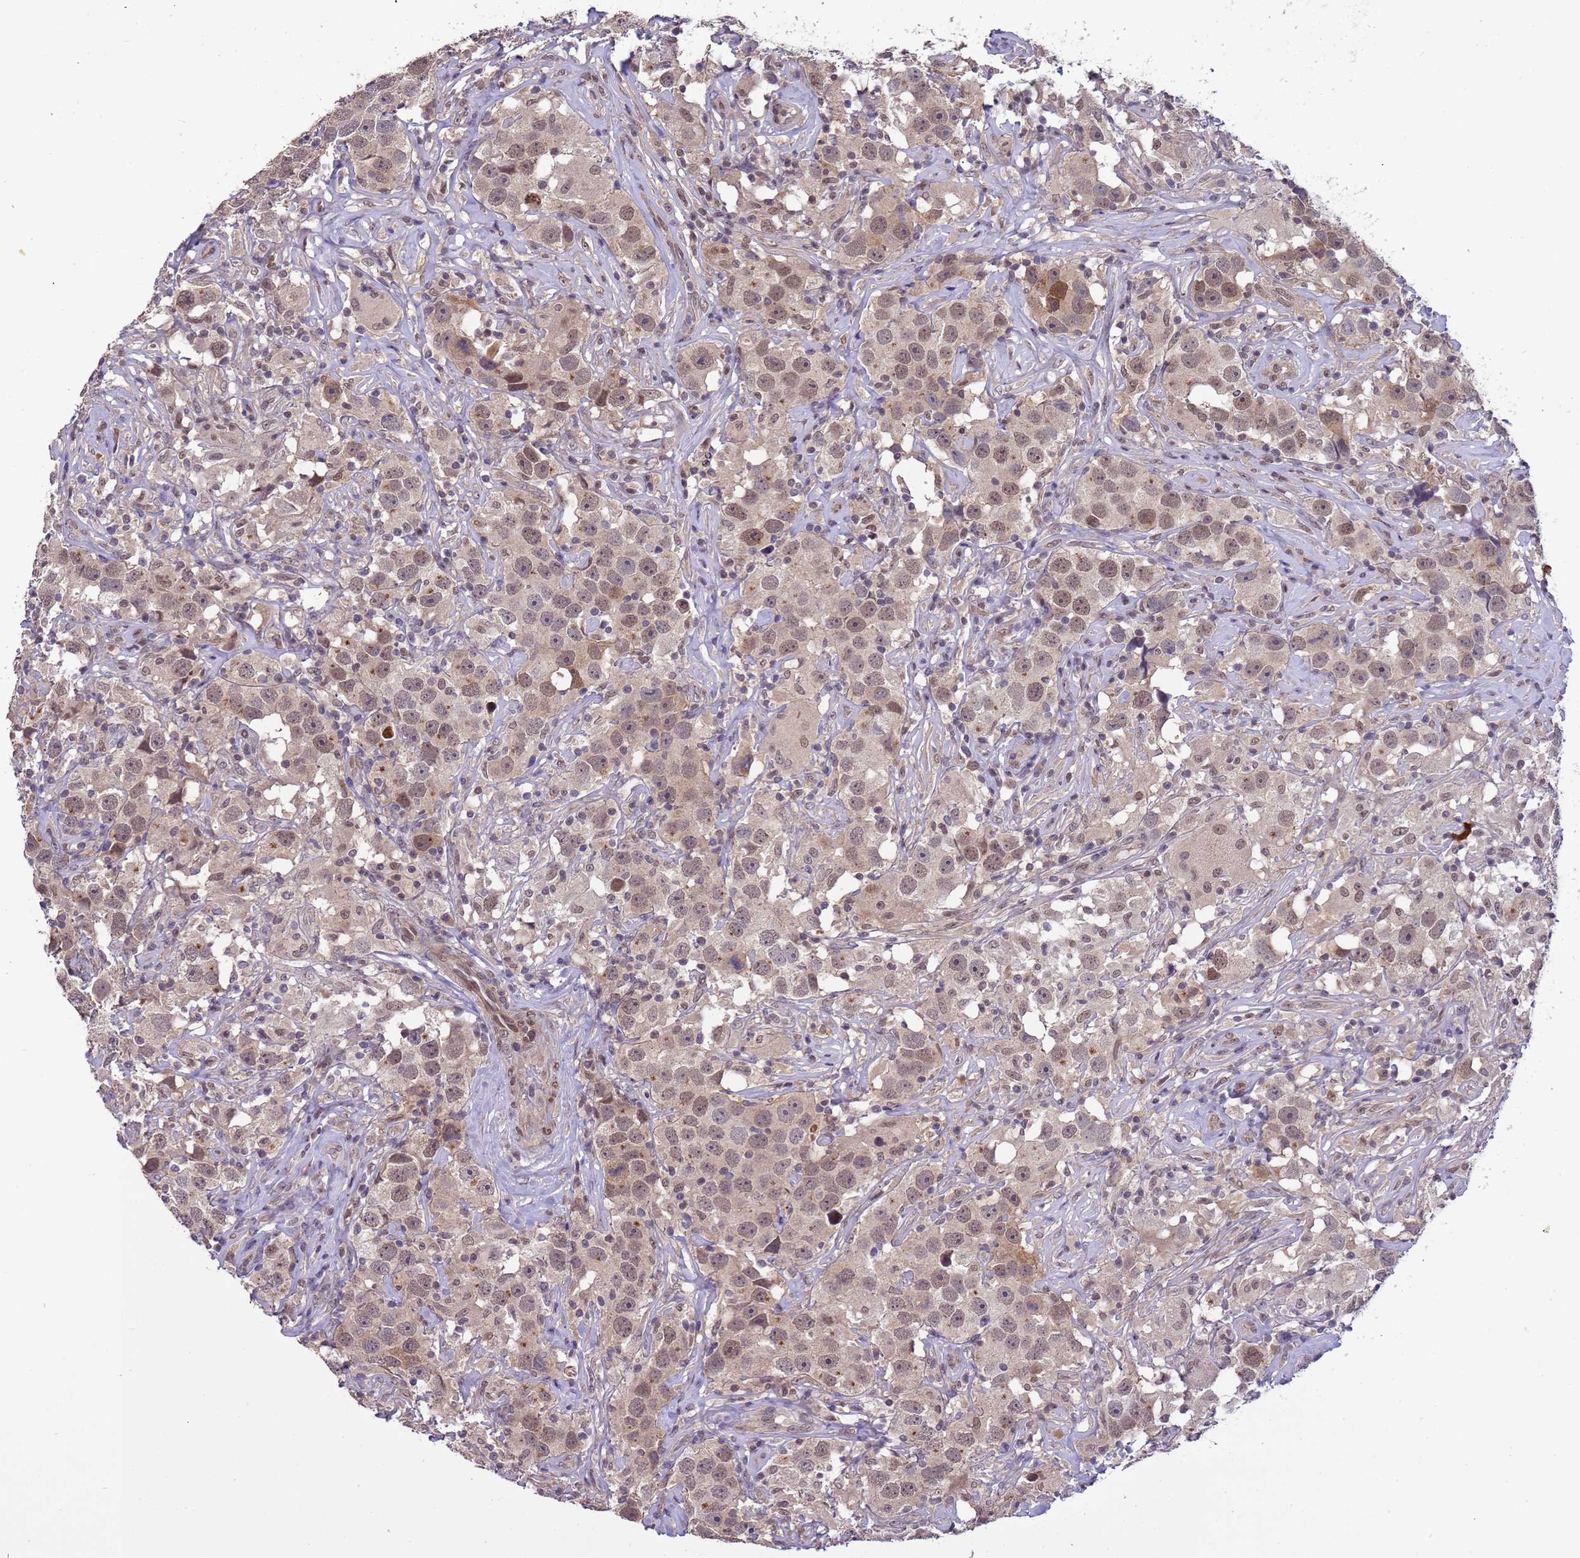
{"staining": {"intensity": "weak", "quantity": ">75%", "location": "nuclear"}, "tissue": "testis cancer", "cell_type": "Tumor cells", "image_type": "cancer", "snomed": [{"axis": "morphology", "description": "Seminoma, NOS"}, {"axis": "topography", "description": "Testis"}], "caption": "Testis cancer stained with immunohistochemistry (IHC) exhibits weak nuclear positivity in approximately >75% of tumor cells.", "gene": "ZBTB5", "patient": {"sex": "male", "age": 49}}